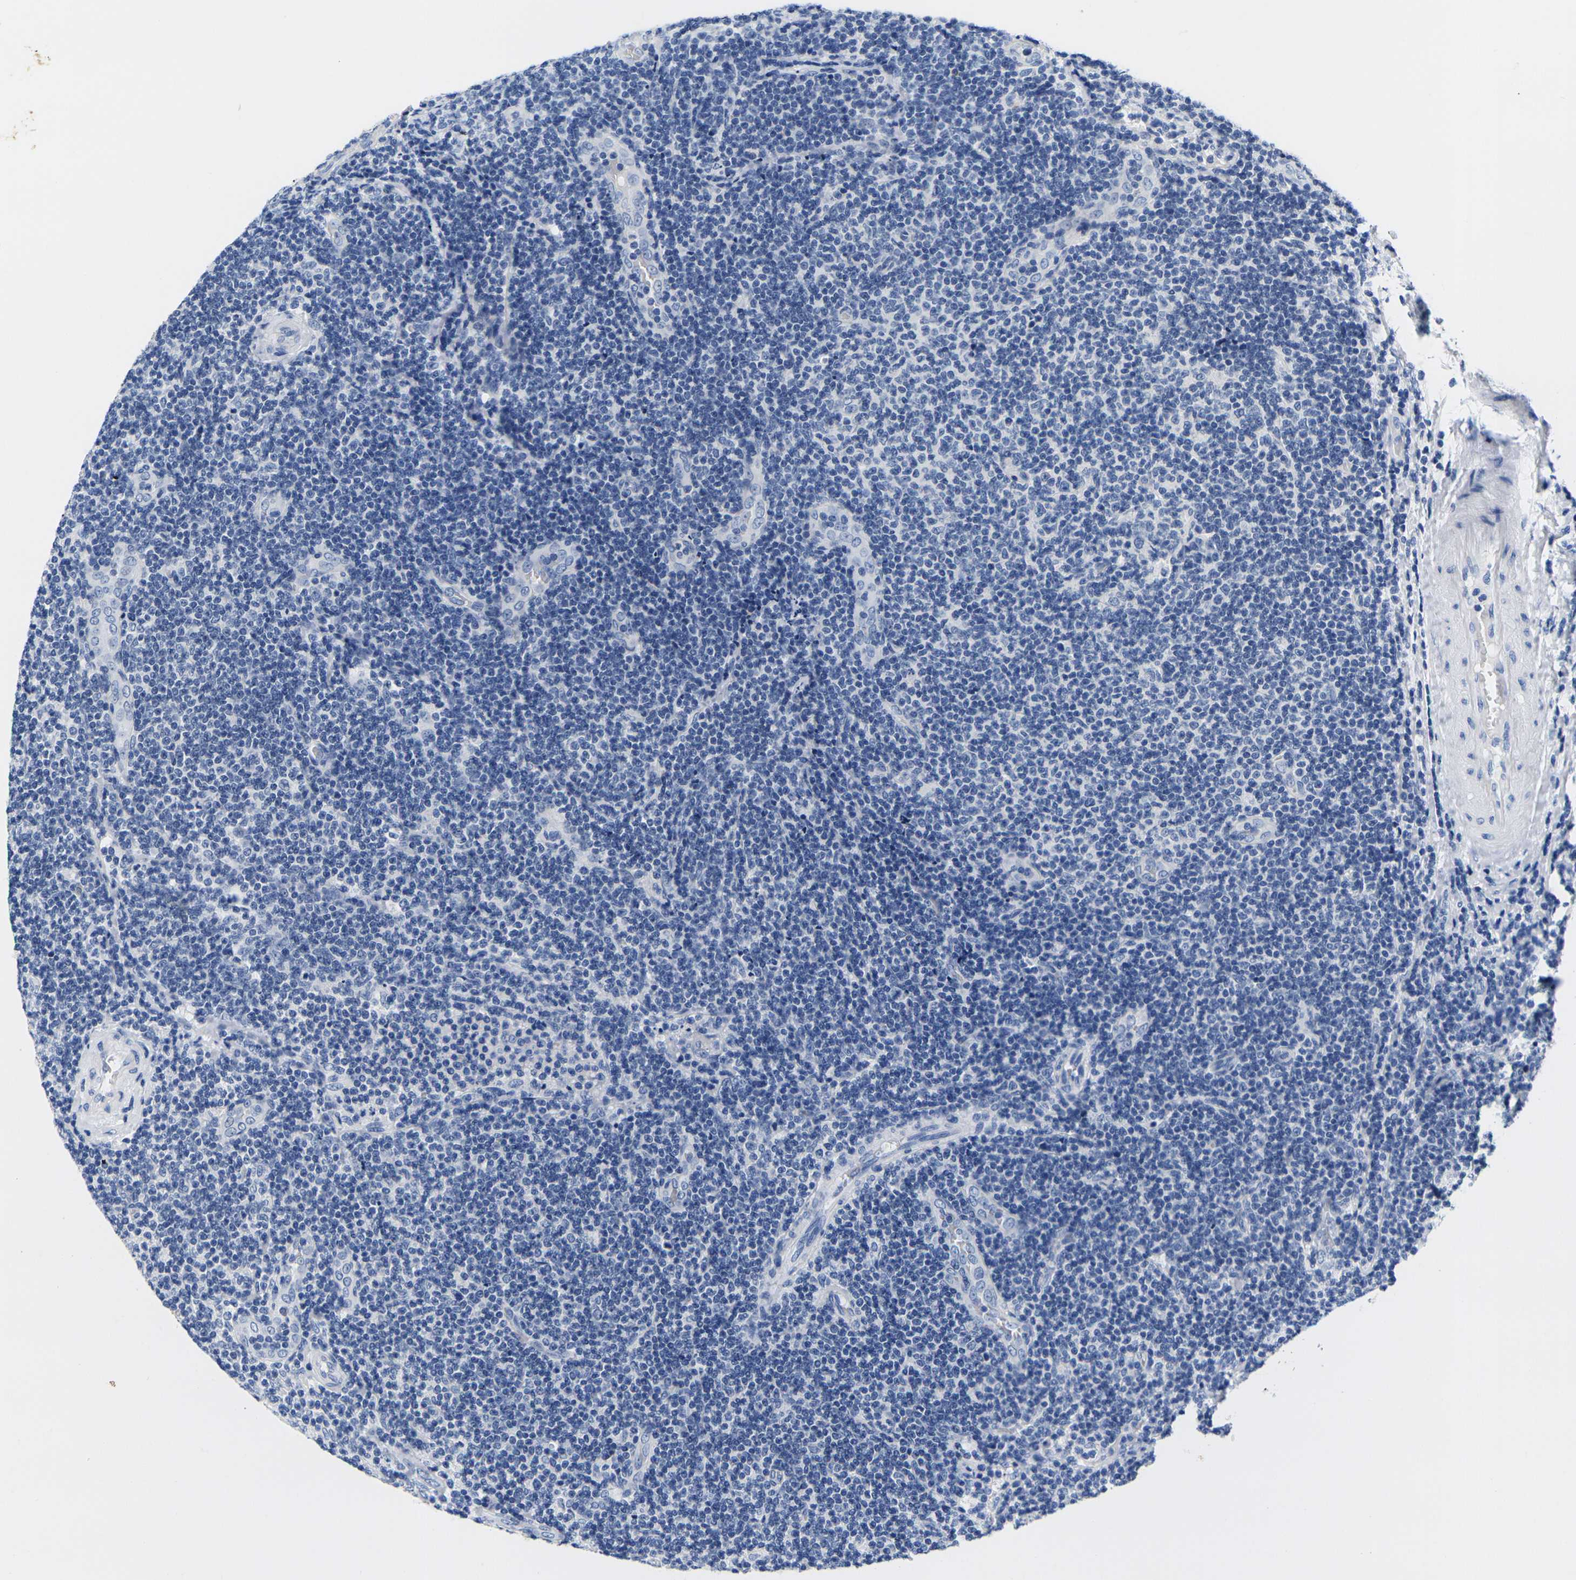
{"staining": {"intensity": "negative", "quantity": "none", "location": "none"}, "tissue": "lymphoma", "cell_type": "Tumor cells", "image_type": "cancer", "snomed": [{"axis": "morphology", "description": "Malignant lymphoma, non-Hodgkin's type, Low grade"}, {"axis": "topography", "description": "Lymph node"}], "caption": "Immunohistochemical staining of low-grade malignant lymphoma, non-Hodgkin's type reveals no significant positivity in tumor cells.", "gene": "NOCT", "patient": {"sex": "male", "age": 83}}